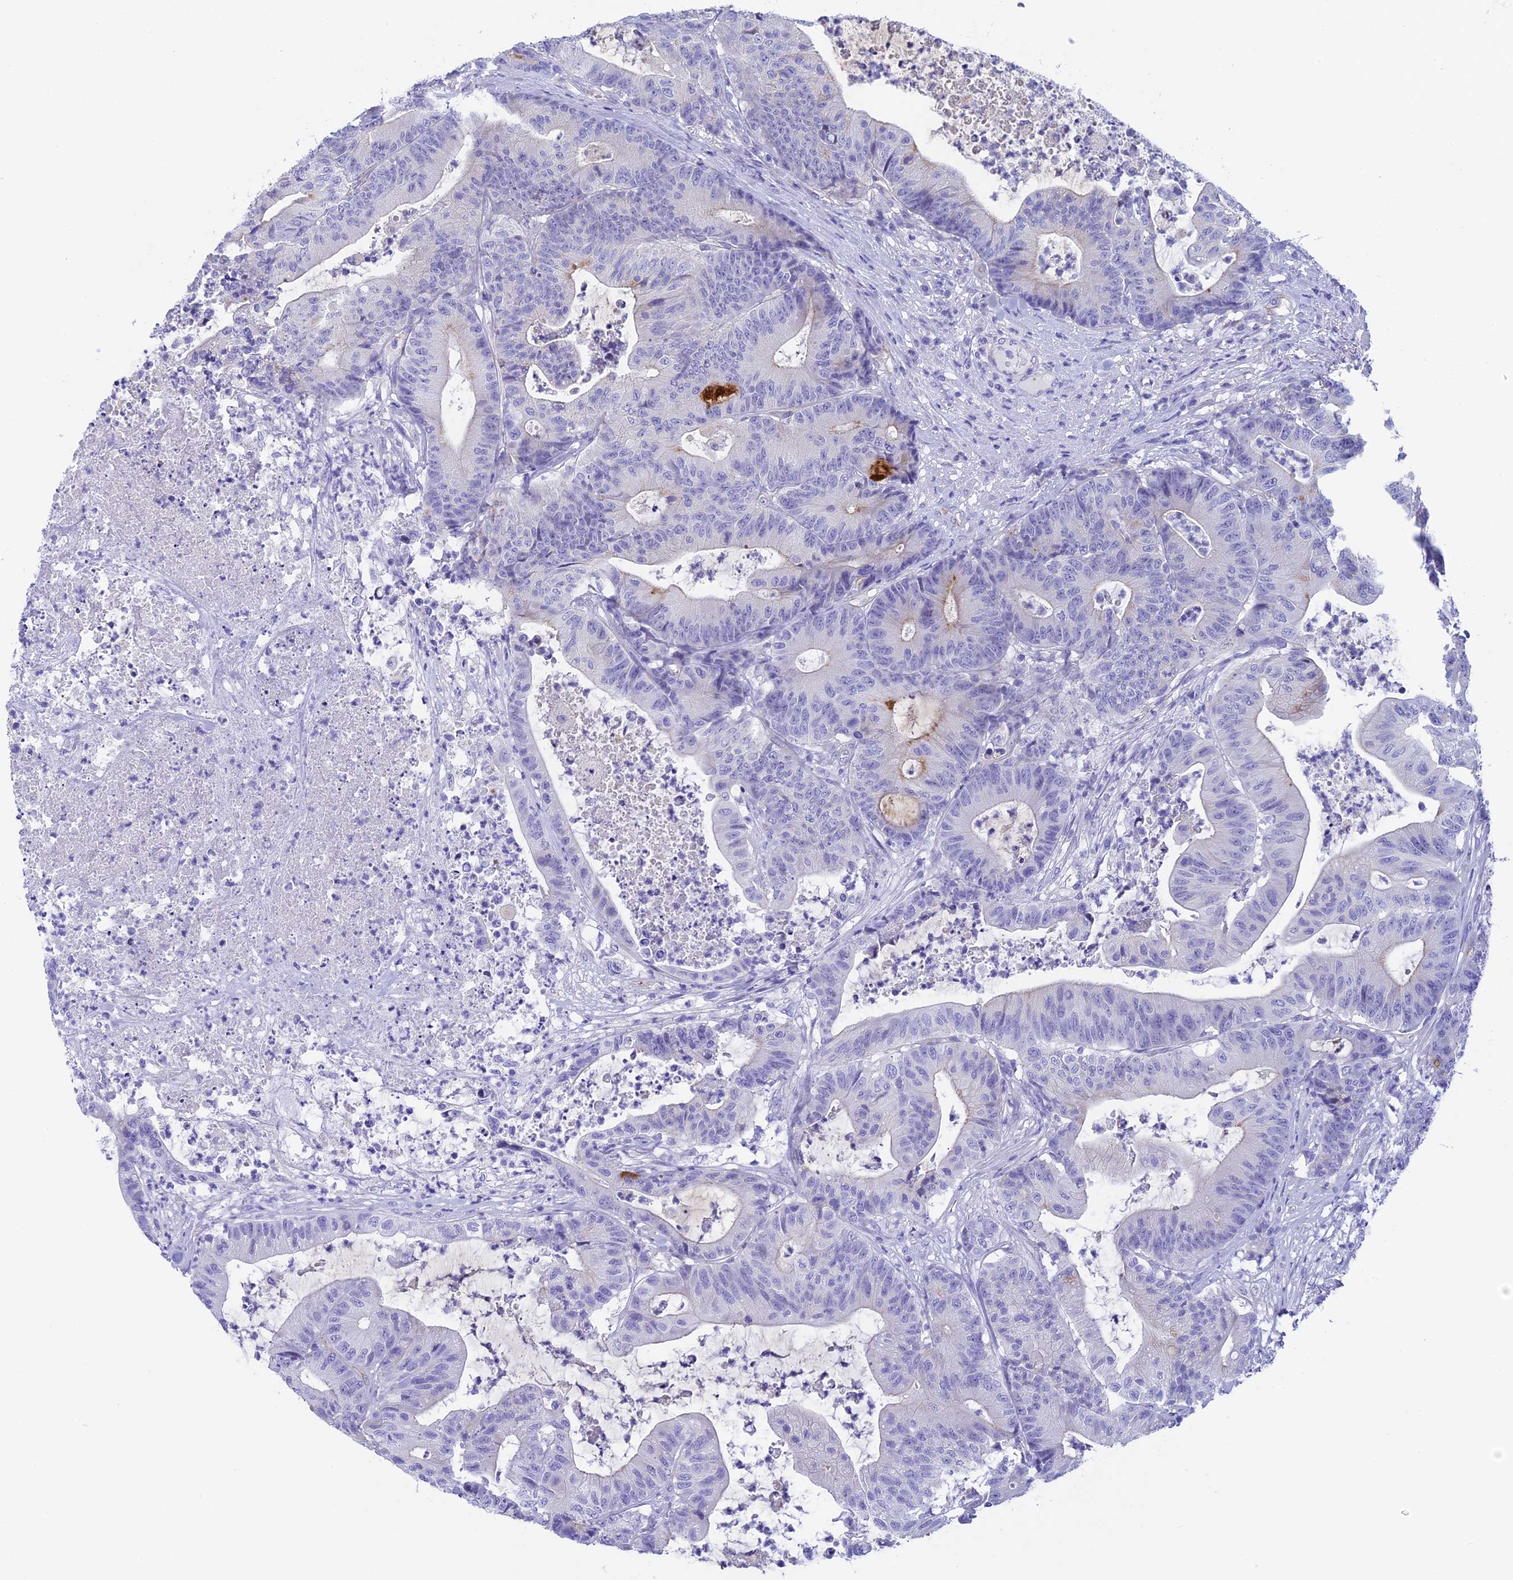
{"staining": {"intensity": "negative", "quantity": "none", "location": "none"}, "tissue": "colorectal cancer", "cell_type": "Tumor cells", "image_type": "cancer", "snomed": [{"axis": "morphology", "description": "Adenocarcinoma, NOS"}, {"axis": "topography", "description": "Colon"}], "caption": "The immunohistochemistry (IHC) histopathology image has no significant staining in tumor cells of colorectal adenocarcinoma tissue. Nuclei are stained in blue.", "gene": "TACSTD2", "patient": {"sex": "female", "age": 84}}